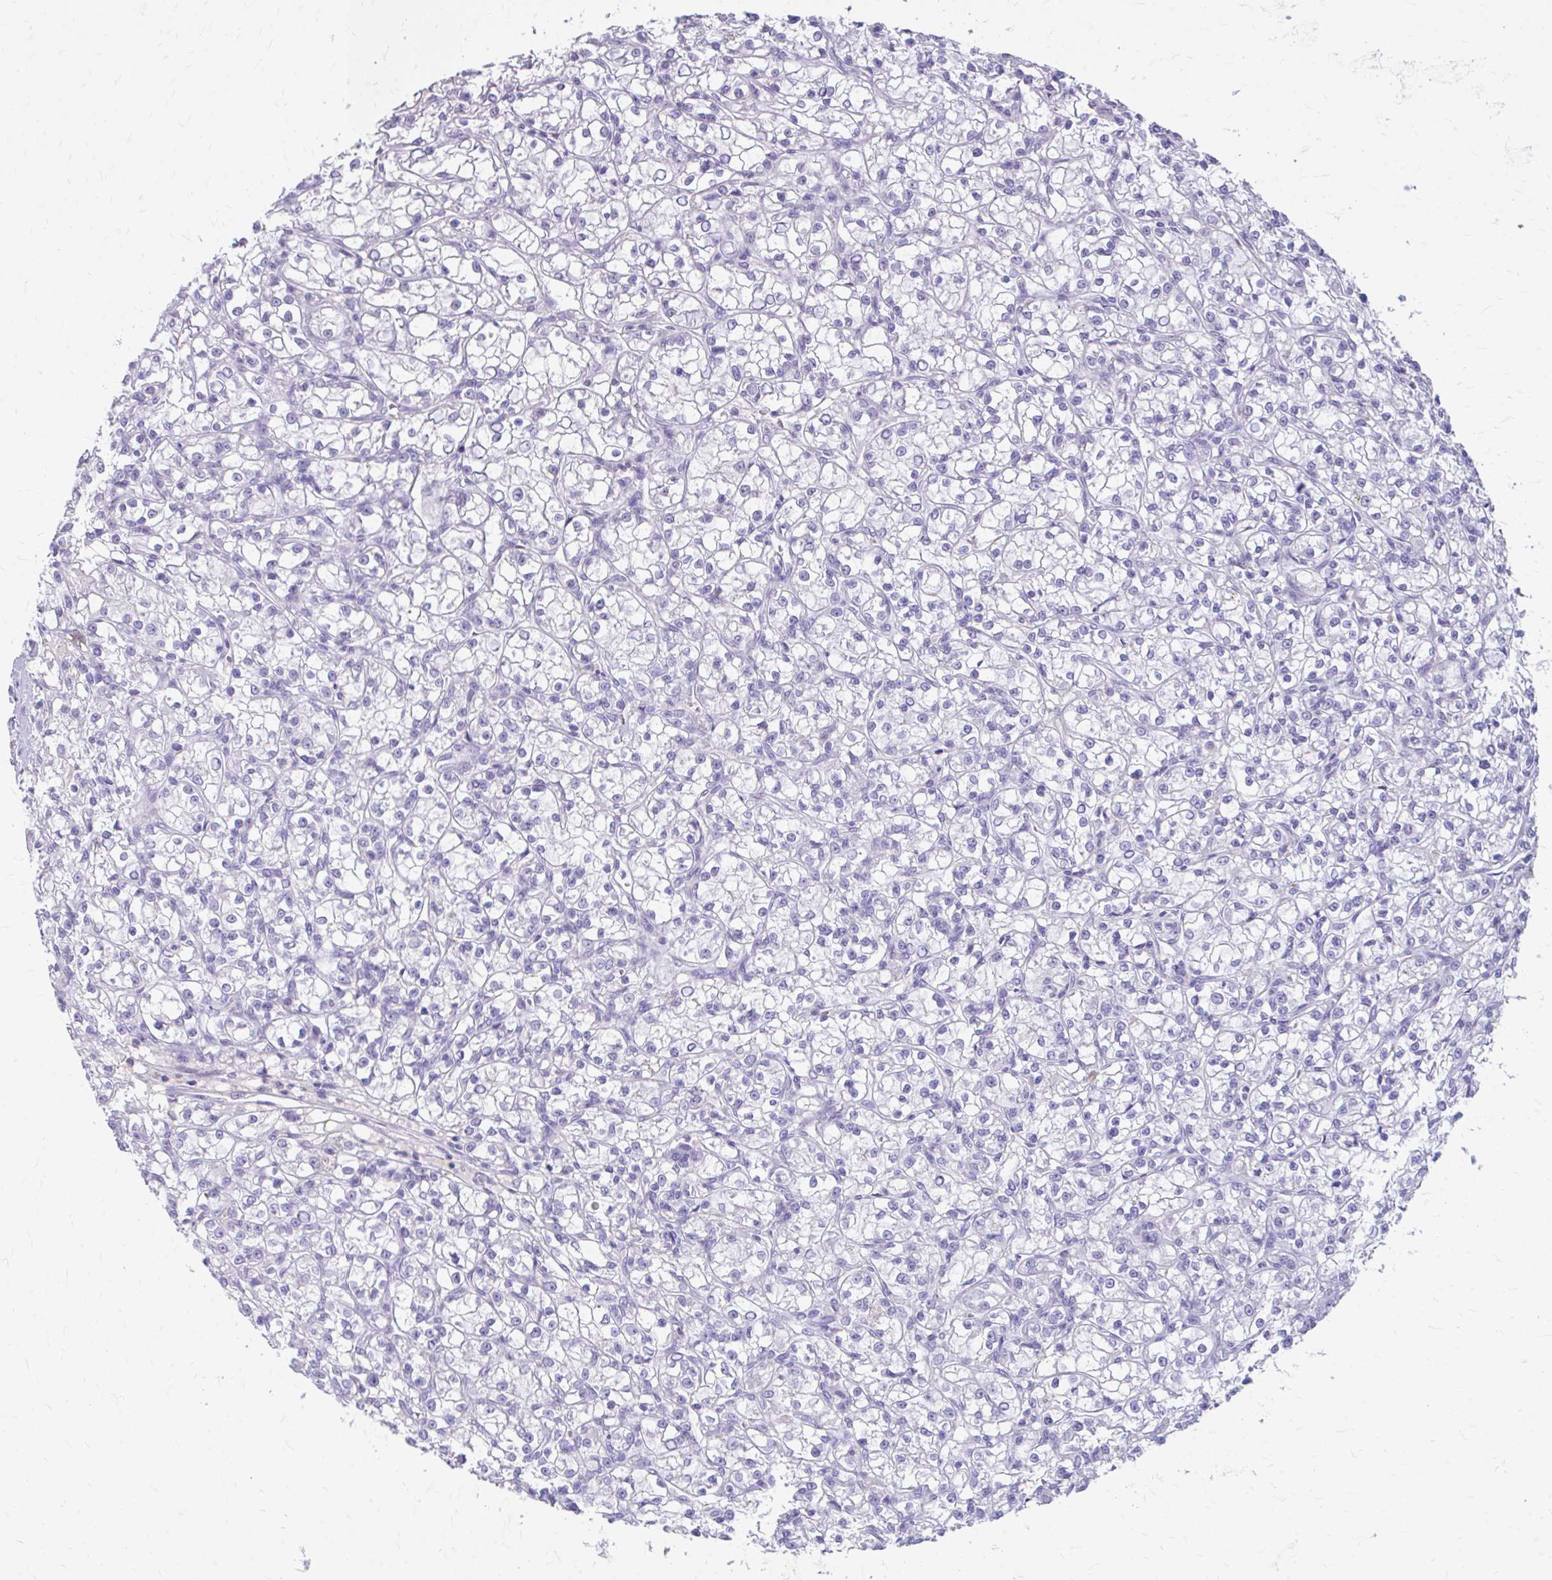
{"staining": {"intensity": "negative", "quantity": "none", "location": "none"}, "tissue": "renal cancer", "cell_type": "Tumor cells", "image_type": "cancer", "snomed": [{"axis": "morphology", "description": "Adenocarcinoma, NOS"}, {"axis": "topography", "description": "Kidney"}], "caption": "Tumor cells show no significant positivity in renal adenocarcinoma. (DAB immunohistochemistry (IHC), high magnification).", "gene": "CFH", "patient": {"sex": "female", "age": 59}}